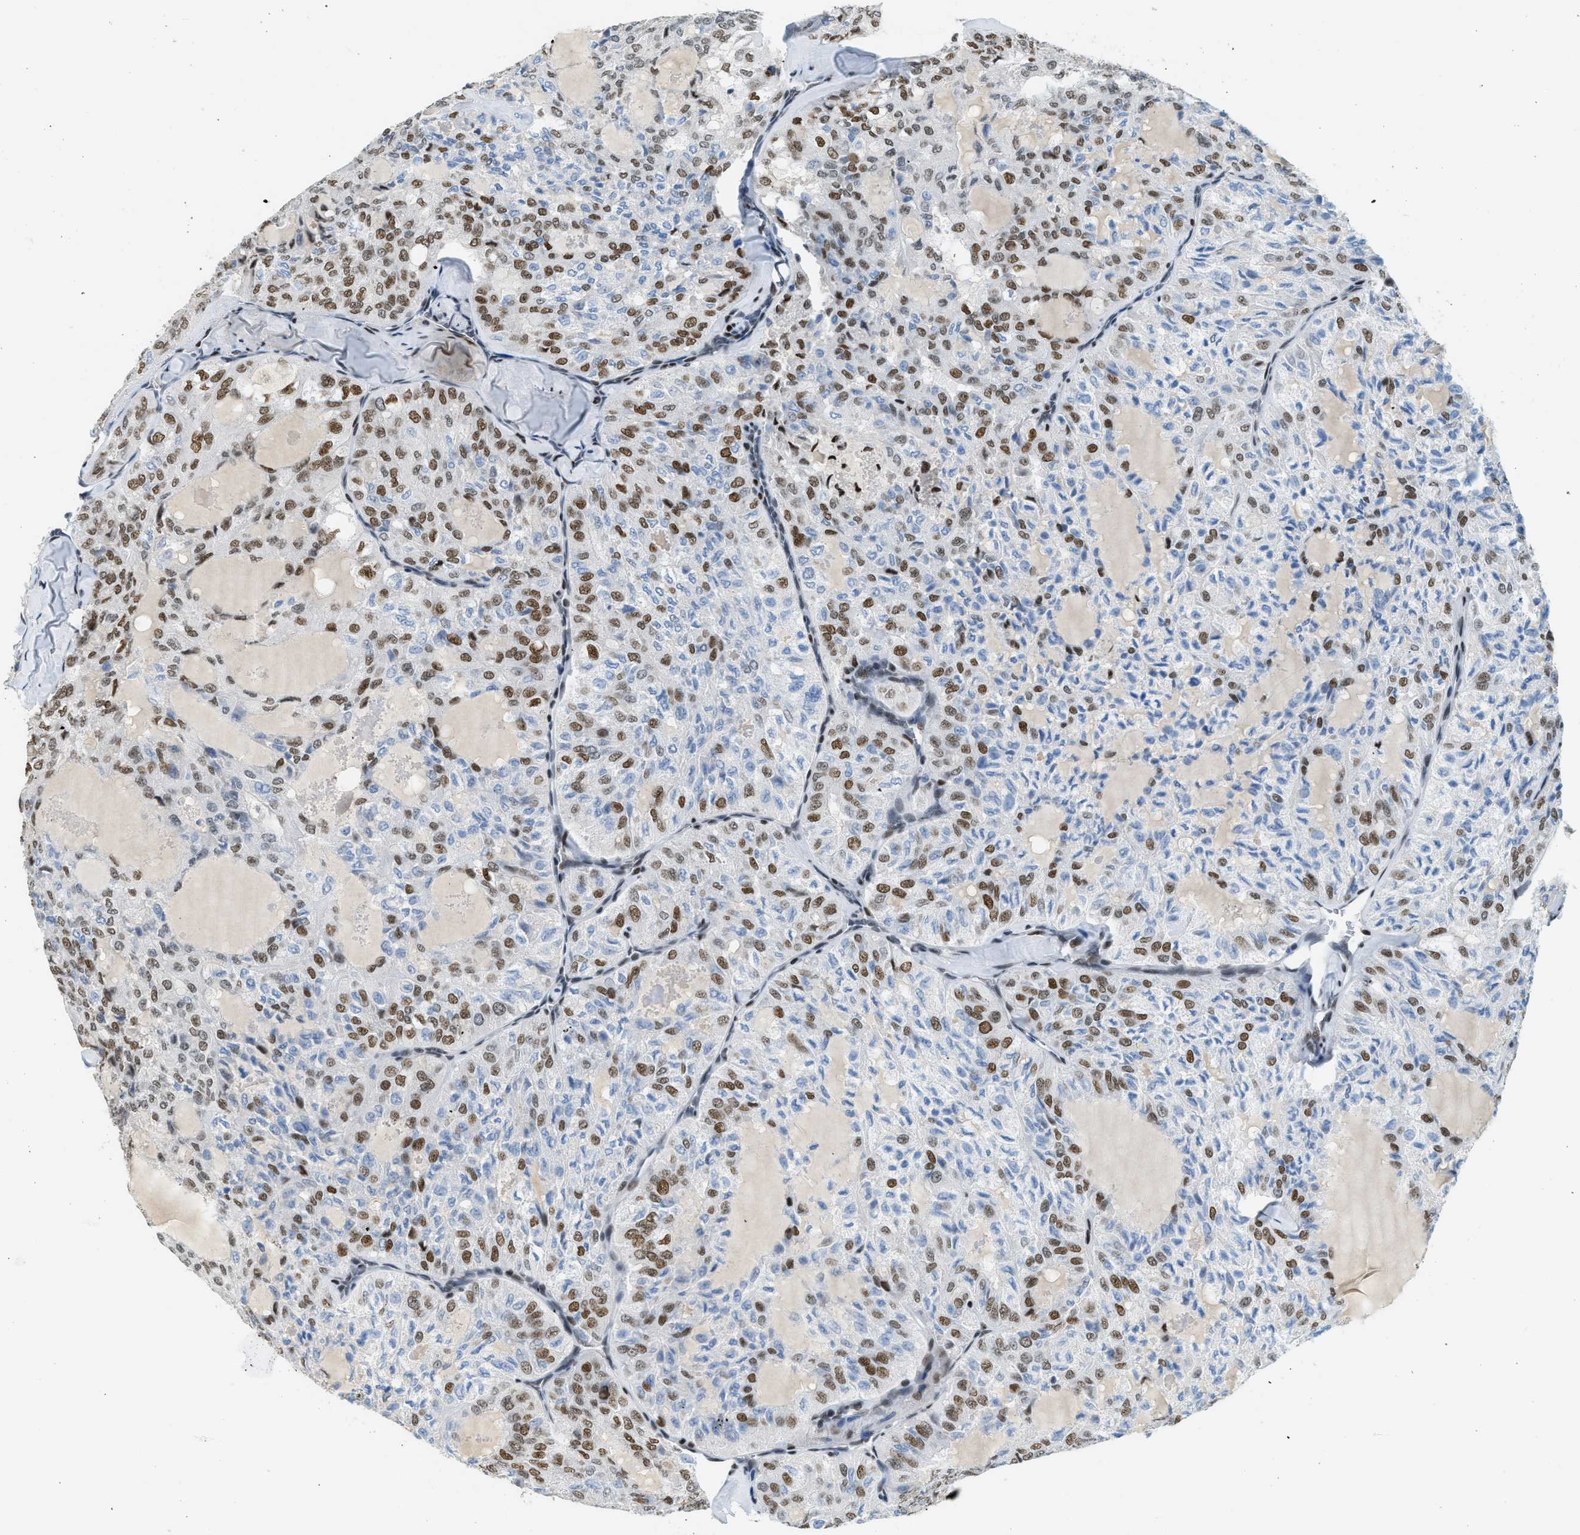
{"staining": {"intensity": "moderate", "quantity": "25%-75%", "location": "nuclear"}, "tissue": "thyroid cancer", "cell_type": "Tumor cells", "image_type": "cancer", "snomed": [{"axis": "morphology", "description": "Follicular adenoma carcinoma, NOS"}, {"axis": "topography", "description": "Thyroid gland"}], "caption": "Protein staining demonstrates moderate nuclear staining in approximately 25%-75% of tumor cells in thyroid follicular adenoma carcinoma.", "gene": "ZBTB20", "patient": {"sex": "male", "age": 75}}